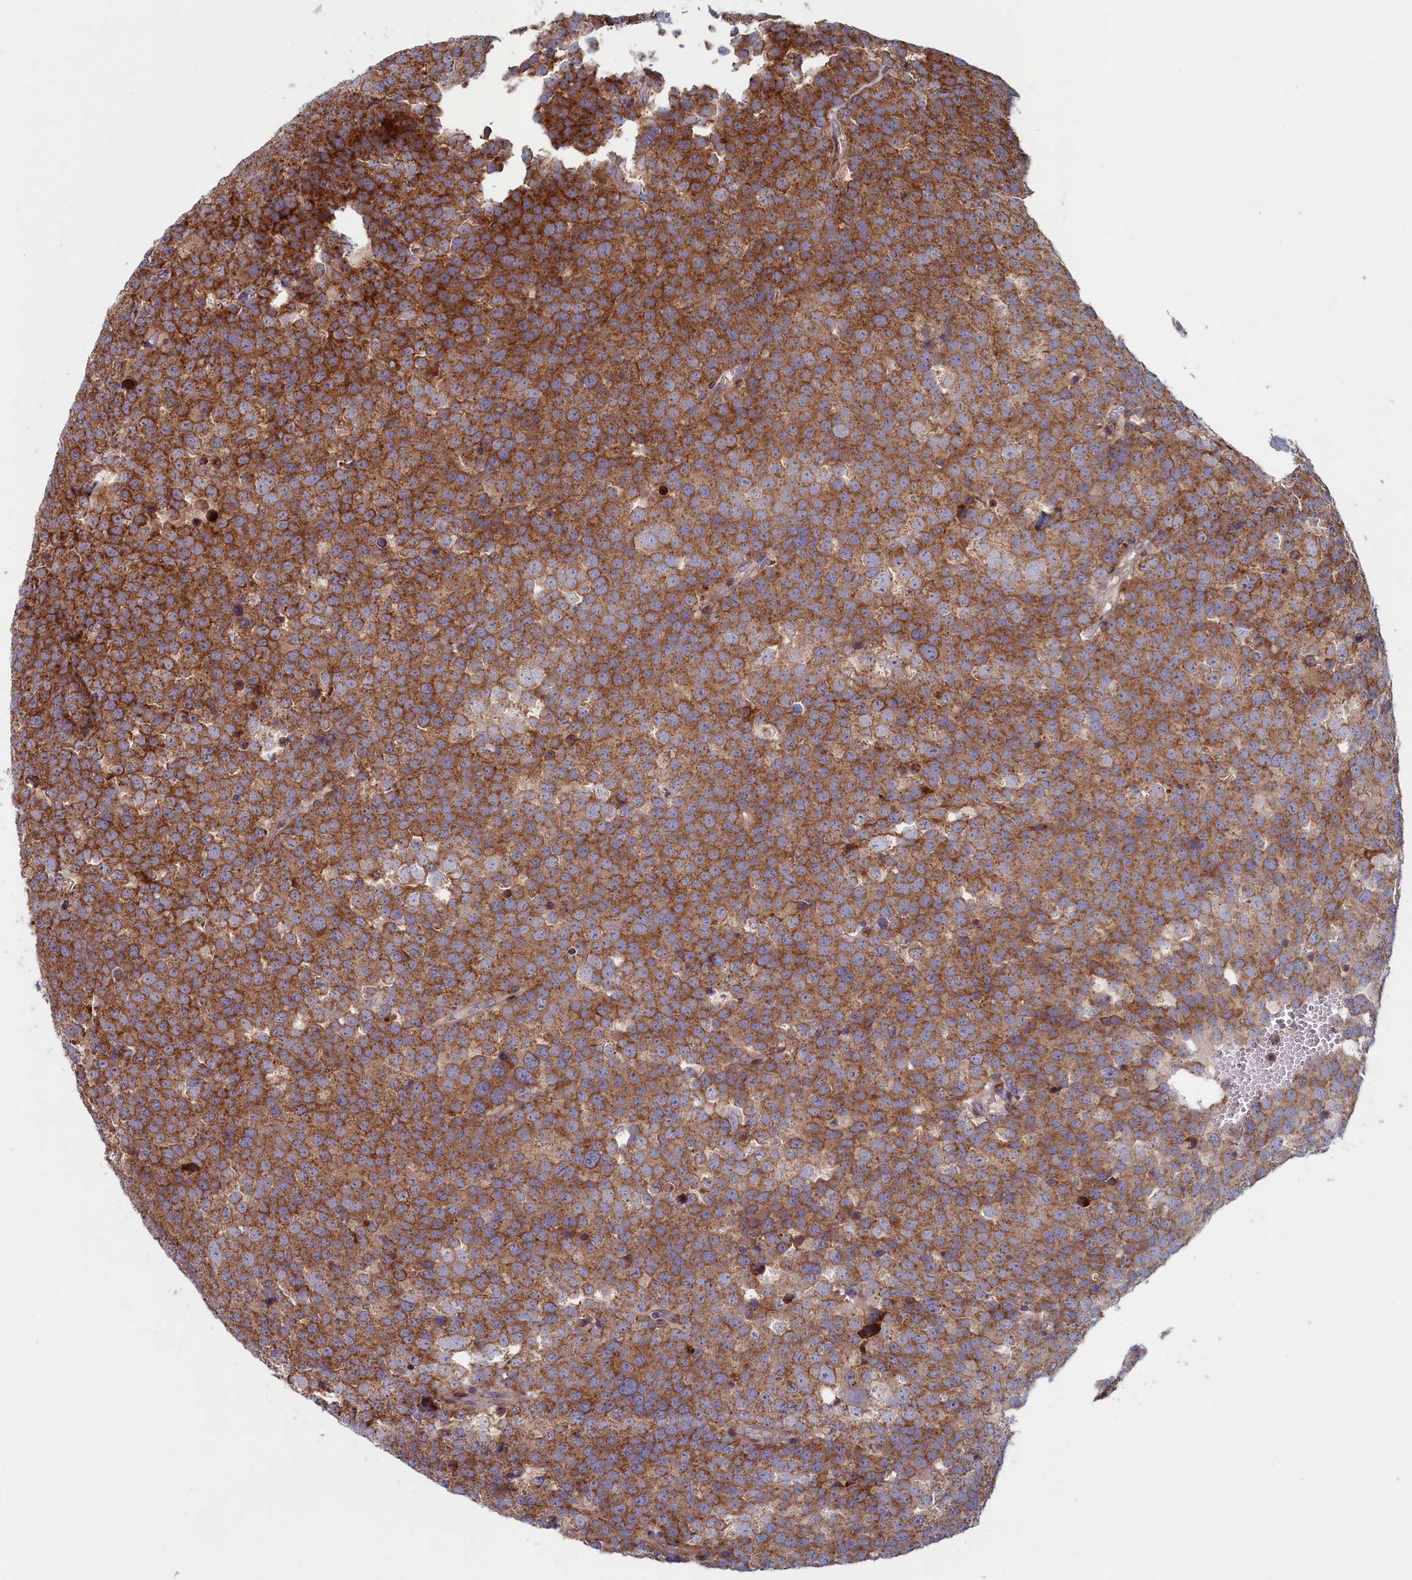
{"staining": {"intensity": "moderate", "quantity": ">75%", "location": "cytoplasmic/membranous"}, "tissue": "testis cancer", "cell_type": "Tumor cells", "image_type": "cancer", "snomed": [{"axis": "morphology", "description": "Seminoma, NOS"}, {"axis": "topography", "description": "Testis"}], "caption": "Immunohistochemical staining of human testis seminoma displays moderate cytoplasmic/membranous protein staining in about >75% of tumor cells.", "gene": "MTFMT", "patient": {"sex": "male", "age": 71}}